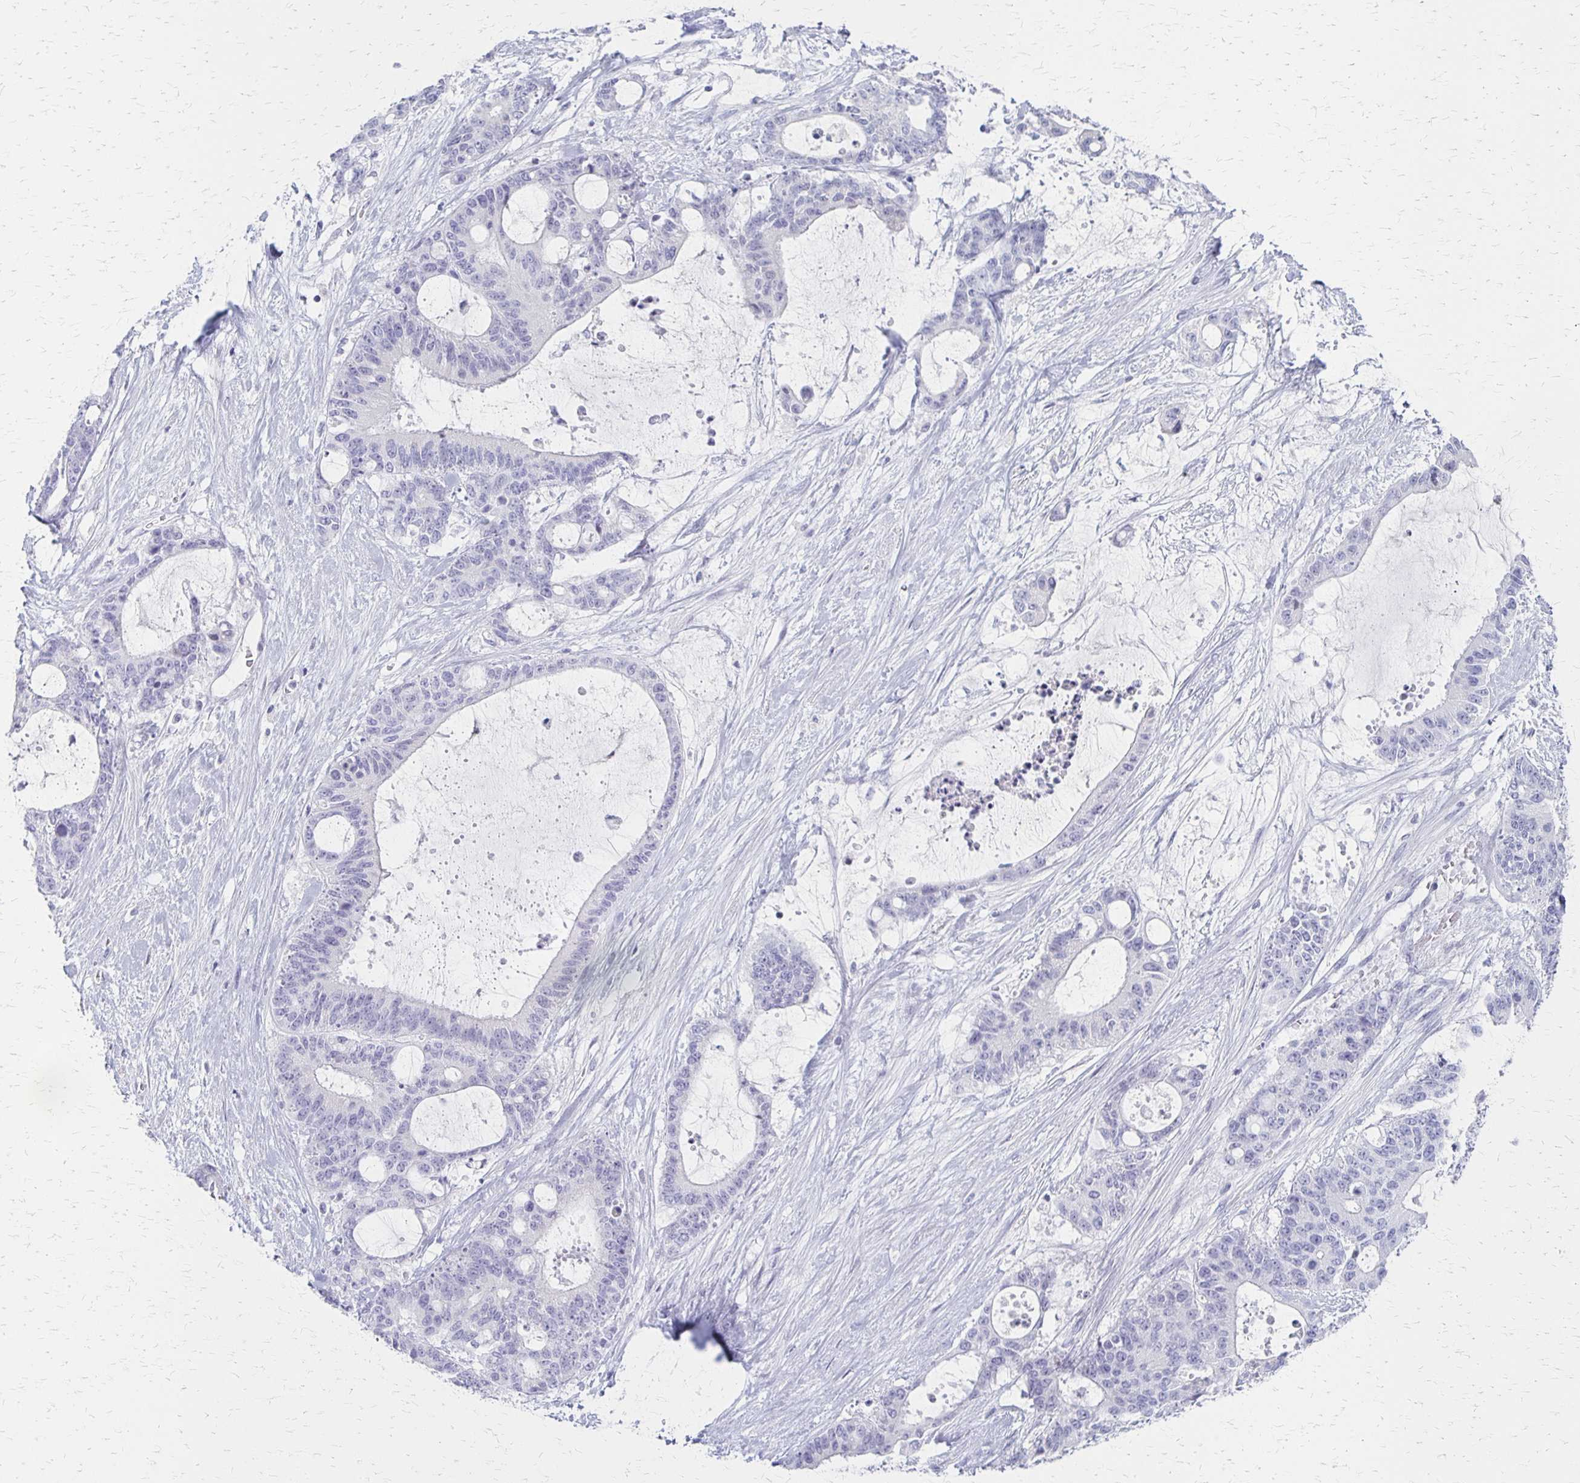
{"staining": {"intensity": "negative", "quantity": "none", "location": "none"}, "tissue": "liver cancer", "cell_type": "Tumor cells", "image_type": "cancer", "snomed": [{"axis": "morphology", "description": "Normal tissue, NOS"}, {"axis": "morphology", "description": "Cholangiocarcinoma"}, {"axis": "topography", "description": "Liver"}, {"axis": "topography", "description": "Peripheral nerve tissue"}], "caption": "Immunohistochemistry (IHC) micrograph of human liver cholangiocarcinoma stained for a protein (brown), which reveals no positivity in tumor cells.", "gene": "IVL", "patient": {"sex": "female", "age": 73}}